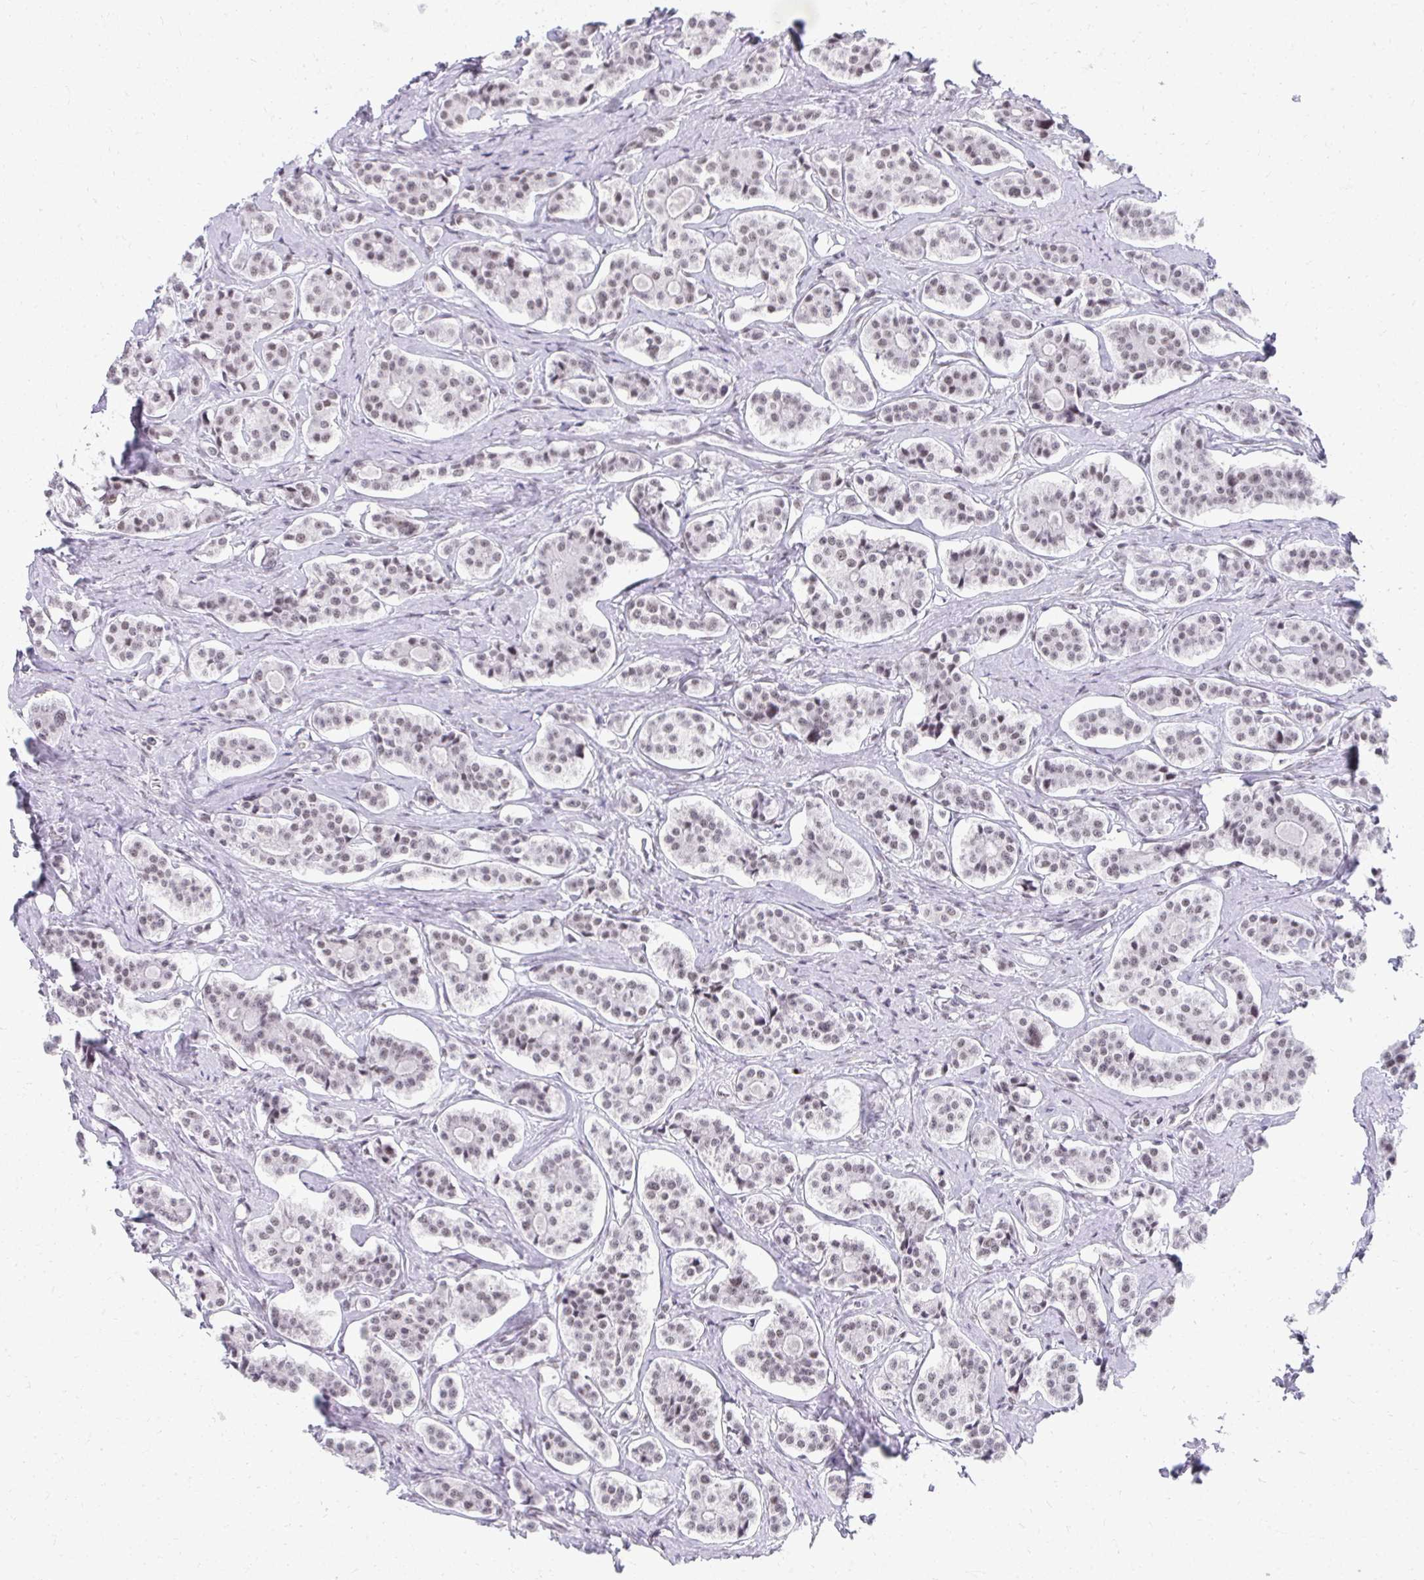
{"staining": {"intensity": "weak", "quantity": "<25%", "location": "nuclear"}, "tissue": "carcinoid", "cell_type": "Tumor cells", "image_type": "cancer", "snomed": [{"axis": "morphology", "description": "Carcinoid, malignant, NOS"}, {"axis": "topography", "description": "Small intestine"}], "caption": "There is no significant staining in tumor cells of carcinoid (malignant). Brightfield microscopy of immunohistochemistry stained with DAB (brown) and hematoxylin (blue), captured at high magnification.", "gene": "CREBBP", "patient": {"sex": "male", "age": 63}}